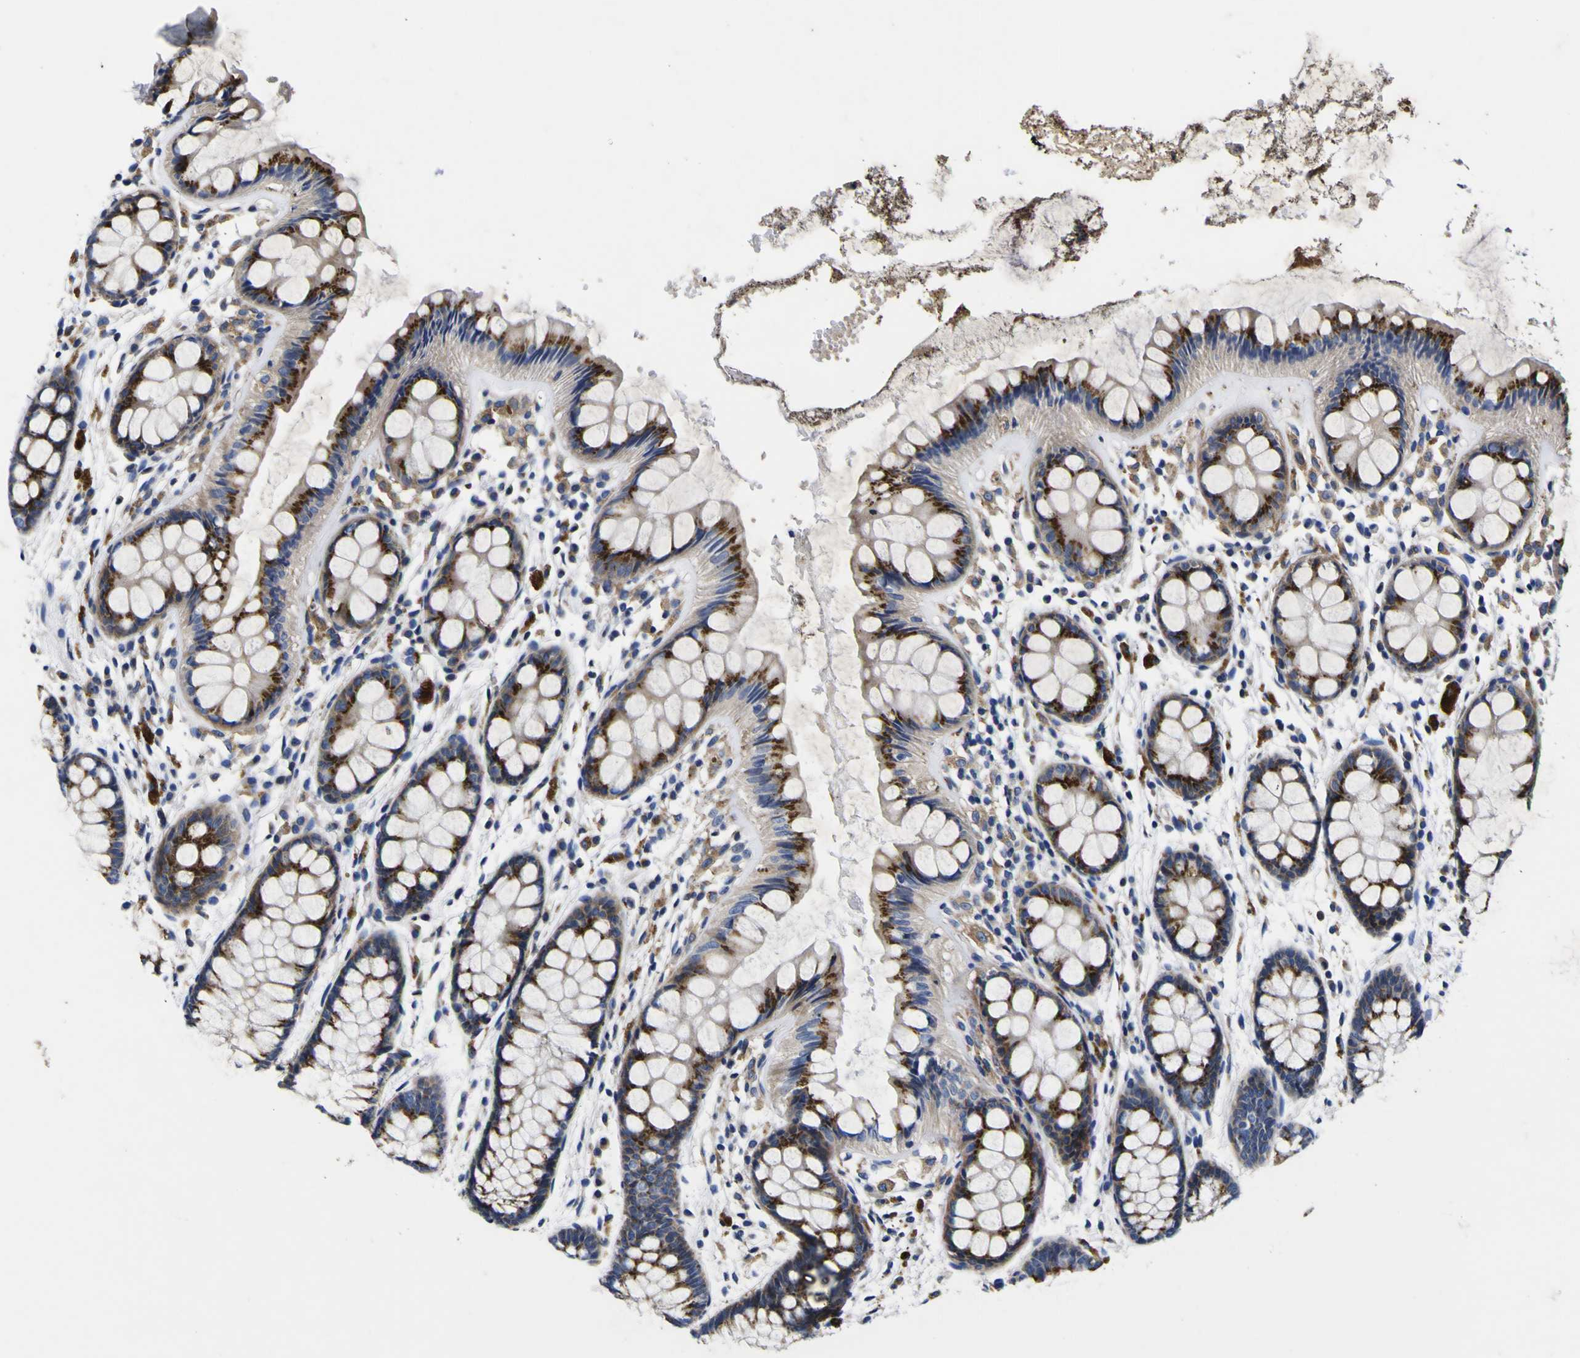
{"staining": {"intensity": "strong", "quantity": ">75%", "location": "cytoplasmic/membranous"}, "tissue": "rectum", "cell_type": "Glandular cells", "image_type": "normal", "snomed": [{"axis": "morphology", "description": "Normal tissue, NOS"}, {"axis": "topography", "description": "Rectum"}], "caption": "Unremarkable rectum exhibits strong cytoplasmic/membranous positivity in about >75% of glandular cells.", "gene": "COA1", "patient": {"sex": "female", "age": 66}}